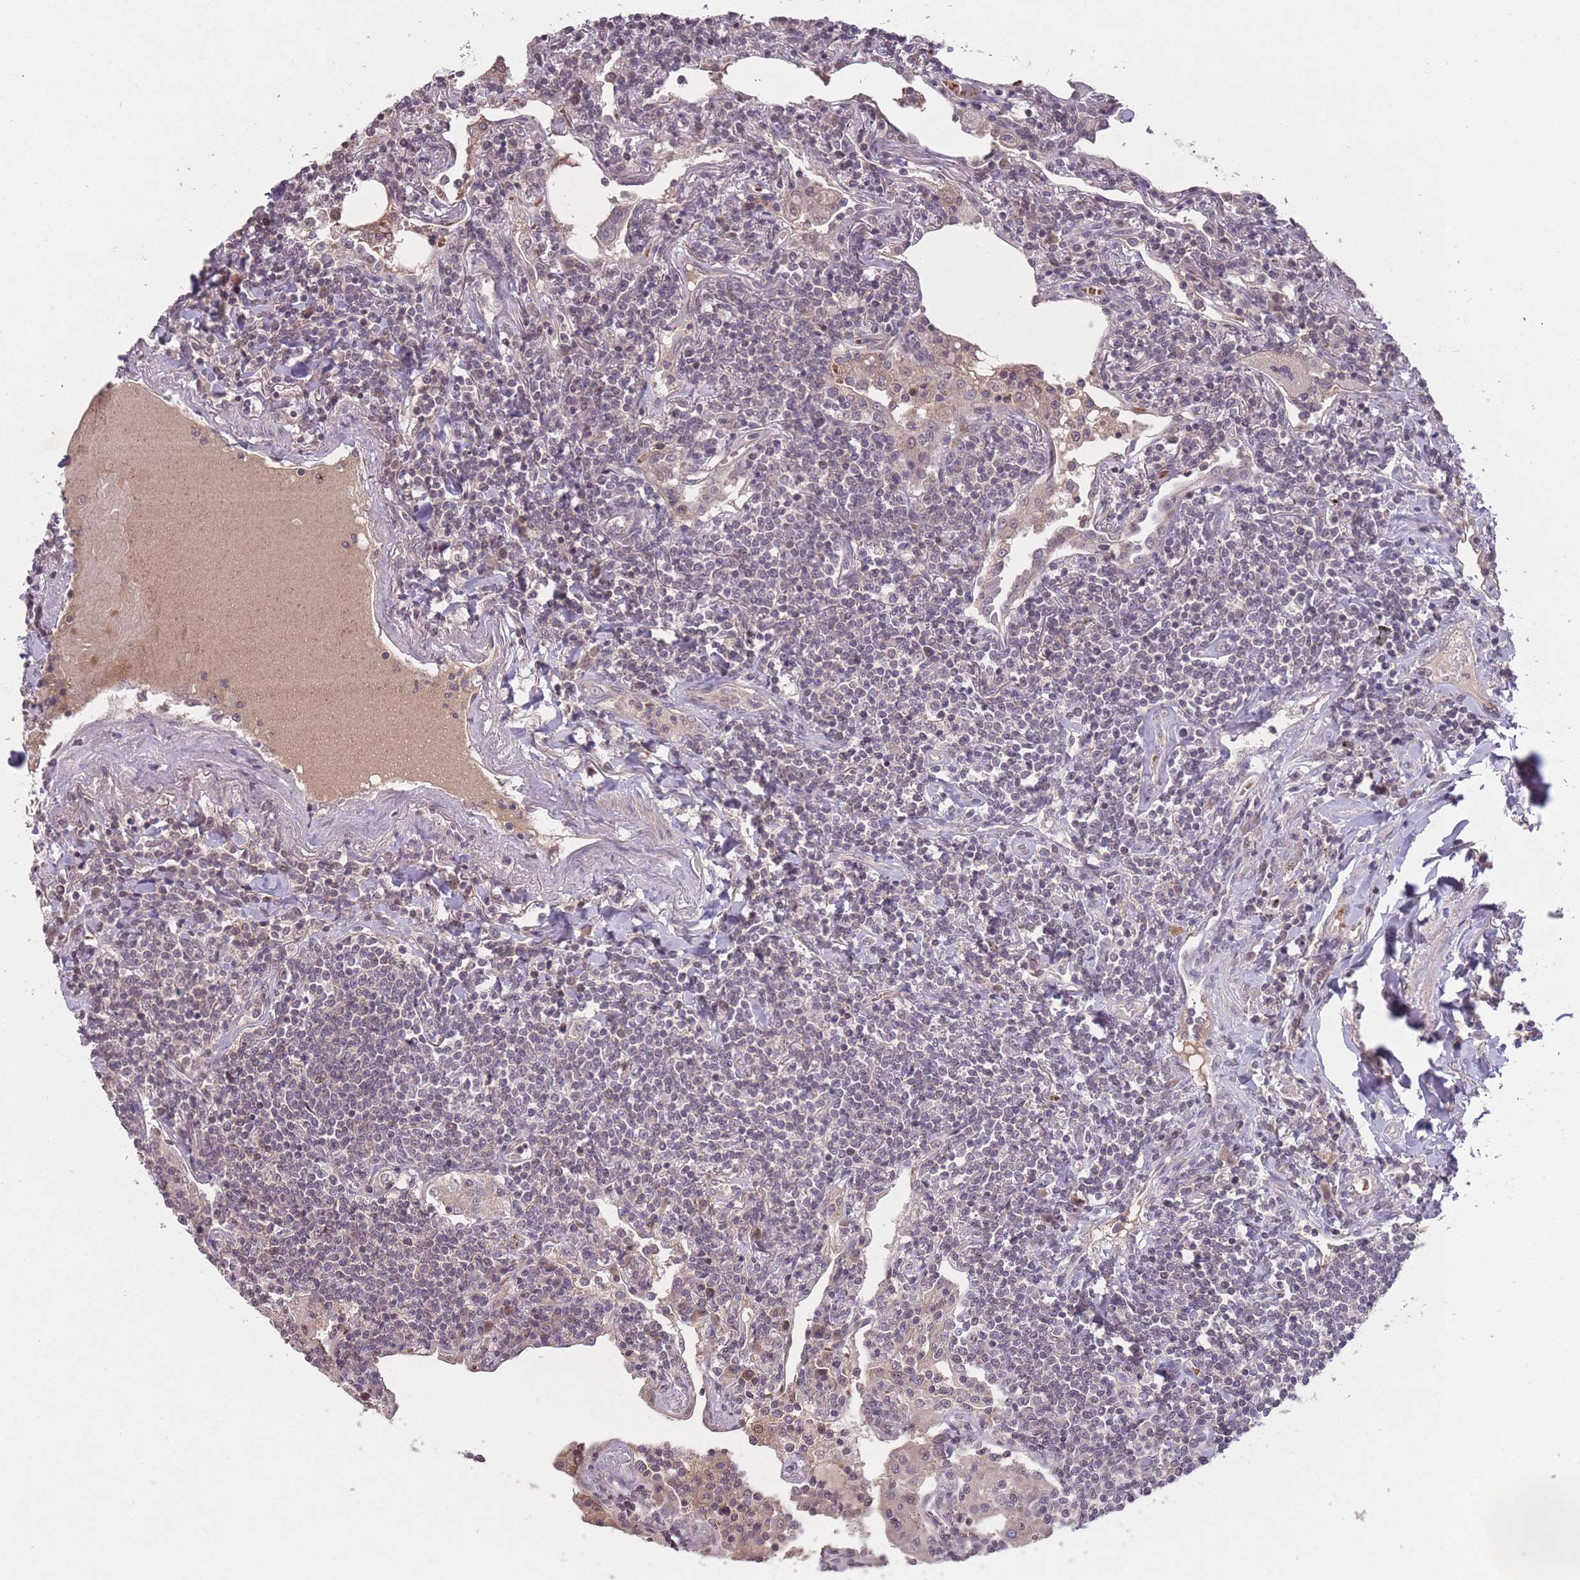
{"staining": {"intensity": "negative", "quantity": "none", "location": "none"}, "tissue": "lymphoma", "cell_type": "Tumor cells", "image_type": "cancer", "snomed": [{"axis": "morphology", "description": "Malignant lymphoma, non-Hodgkin's type, Low grade"}, {"axis": "topography", "description": "Lung"}], "caption": "Tumor cells are negative for protein expression in human low-grade malignant lymphoma, non-Hodgkin's type.", "gene": "ADCYAP1R1", "patient": {"sex": "female", "age": 71}}